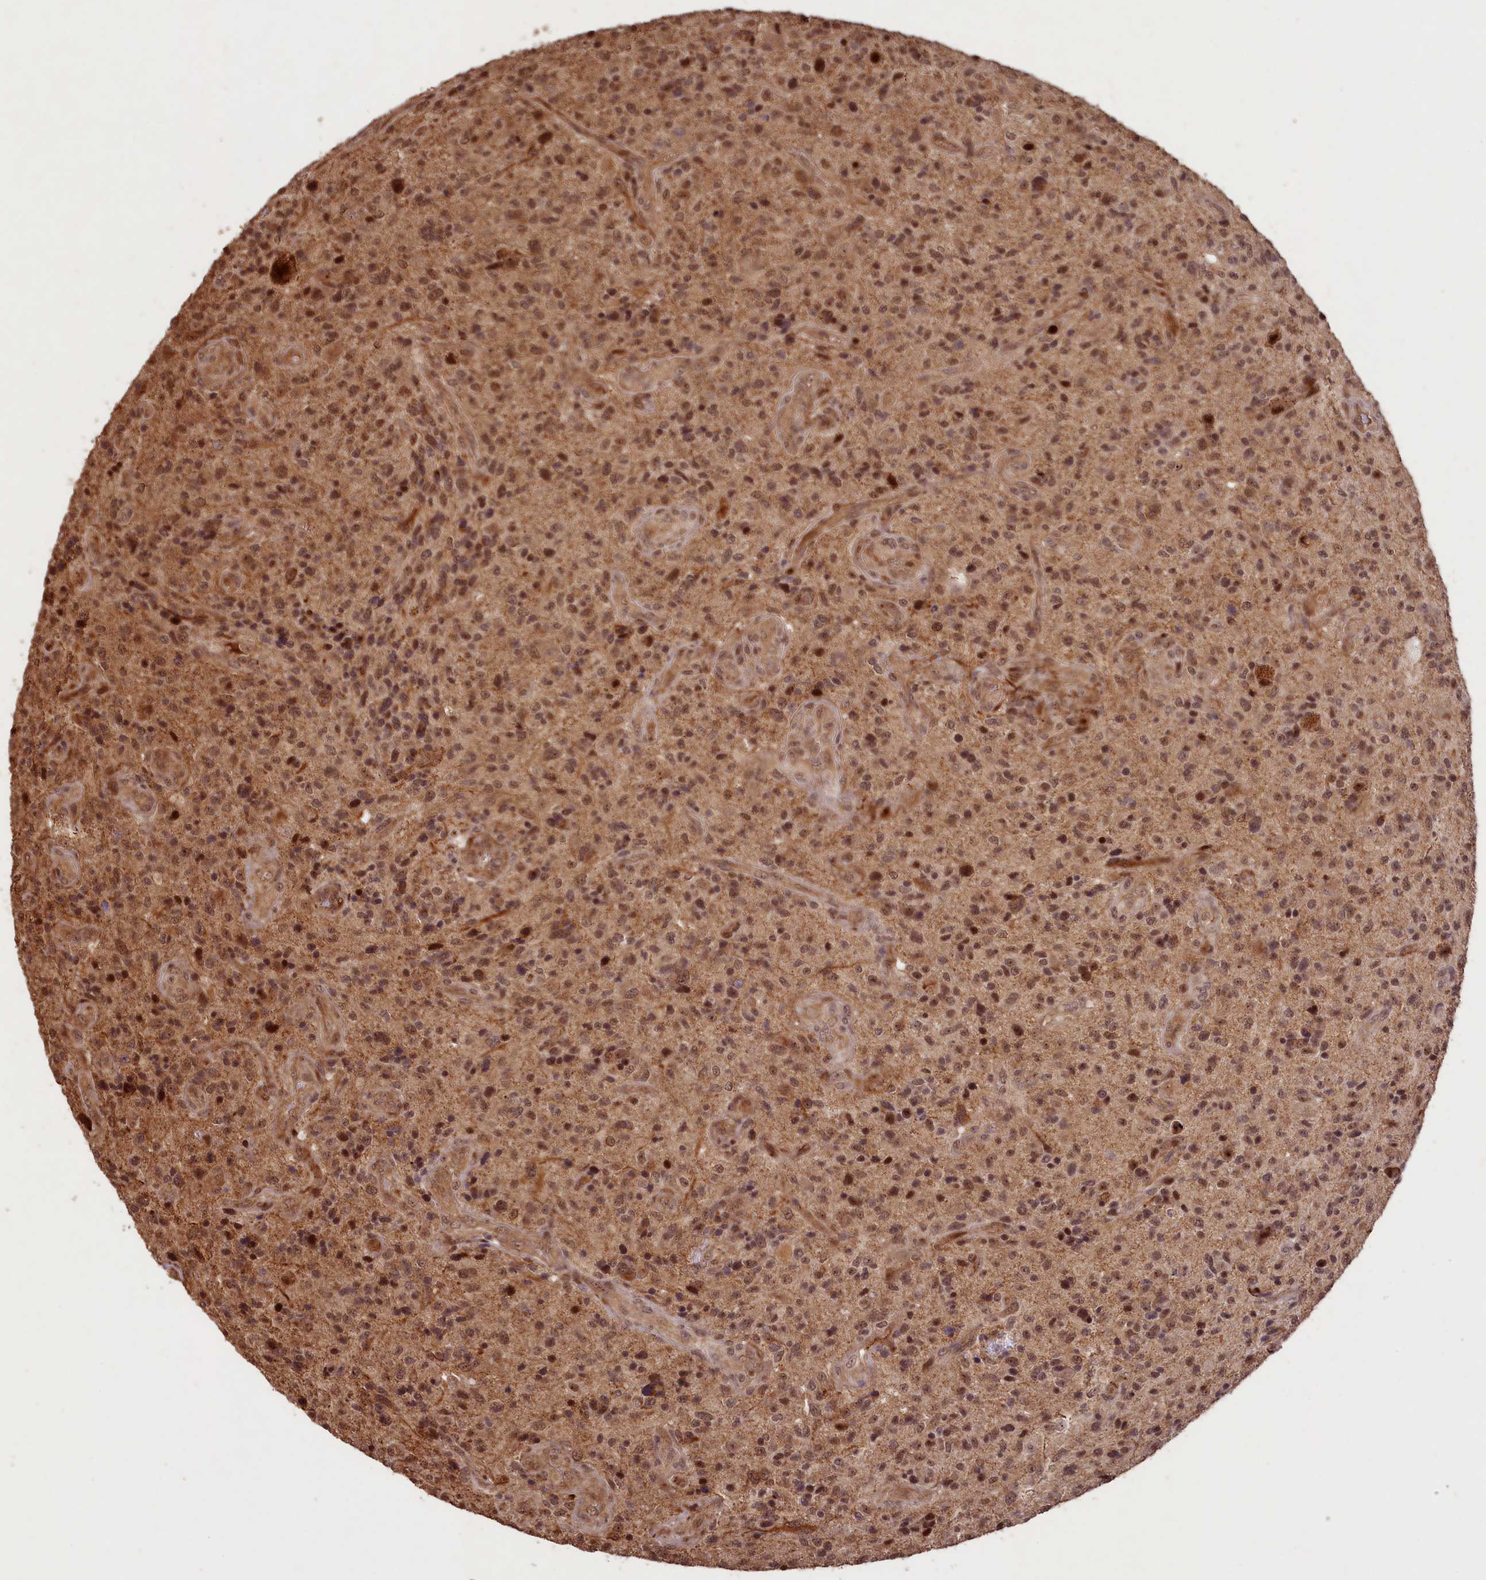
{"staining": {"intensity": "moderate", "quantity": ">75%", "location": "cytoplasmic/membranous,nuclear"}, "tissue": "glioma", "cell_type": "Tumor cells", "image_type": "cancer", "snomed": [{"axis": "morphology", "description": "Glioma, malignant, High grade"}, {"axis": "topography", "description": "Brain"}], "caption": "Protein staining of glioma tissue displays moderate cytoplasmic/membranous and nuclear positivity in approximately >75% of tumor cells. Using DAB (3,3'-diaminobenzidine) (brown) and hematoxylin (blue) stains, captured at high magnification using brightfield microscopy.", "gene": "SHPRH", "patient": {"sex": "male", "age": 47}}